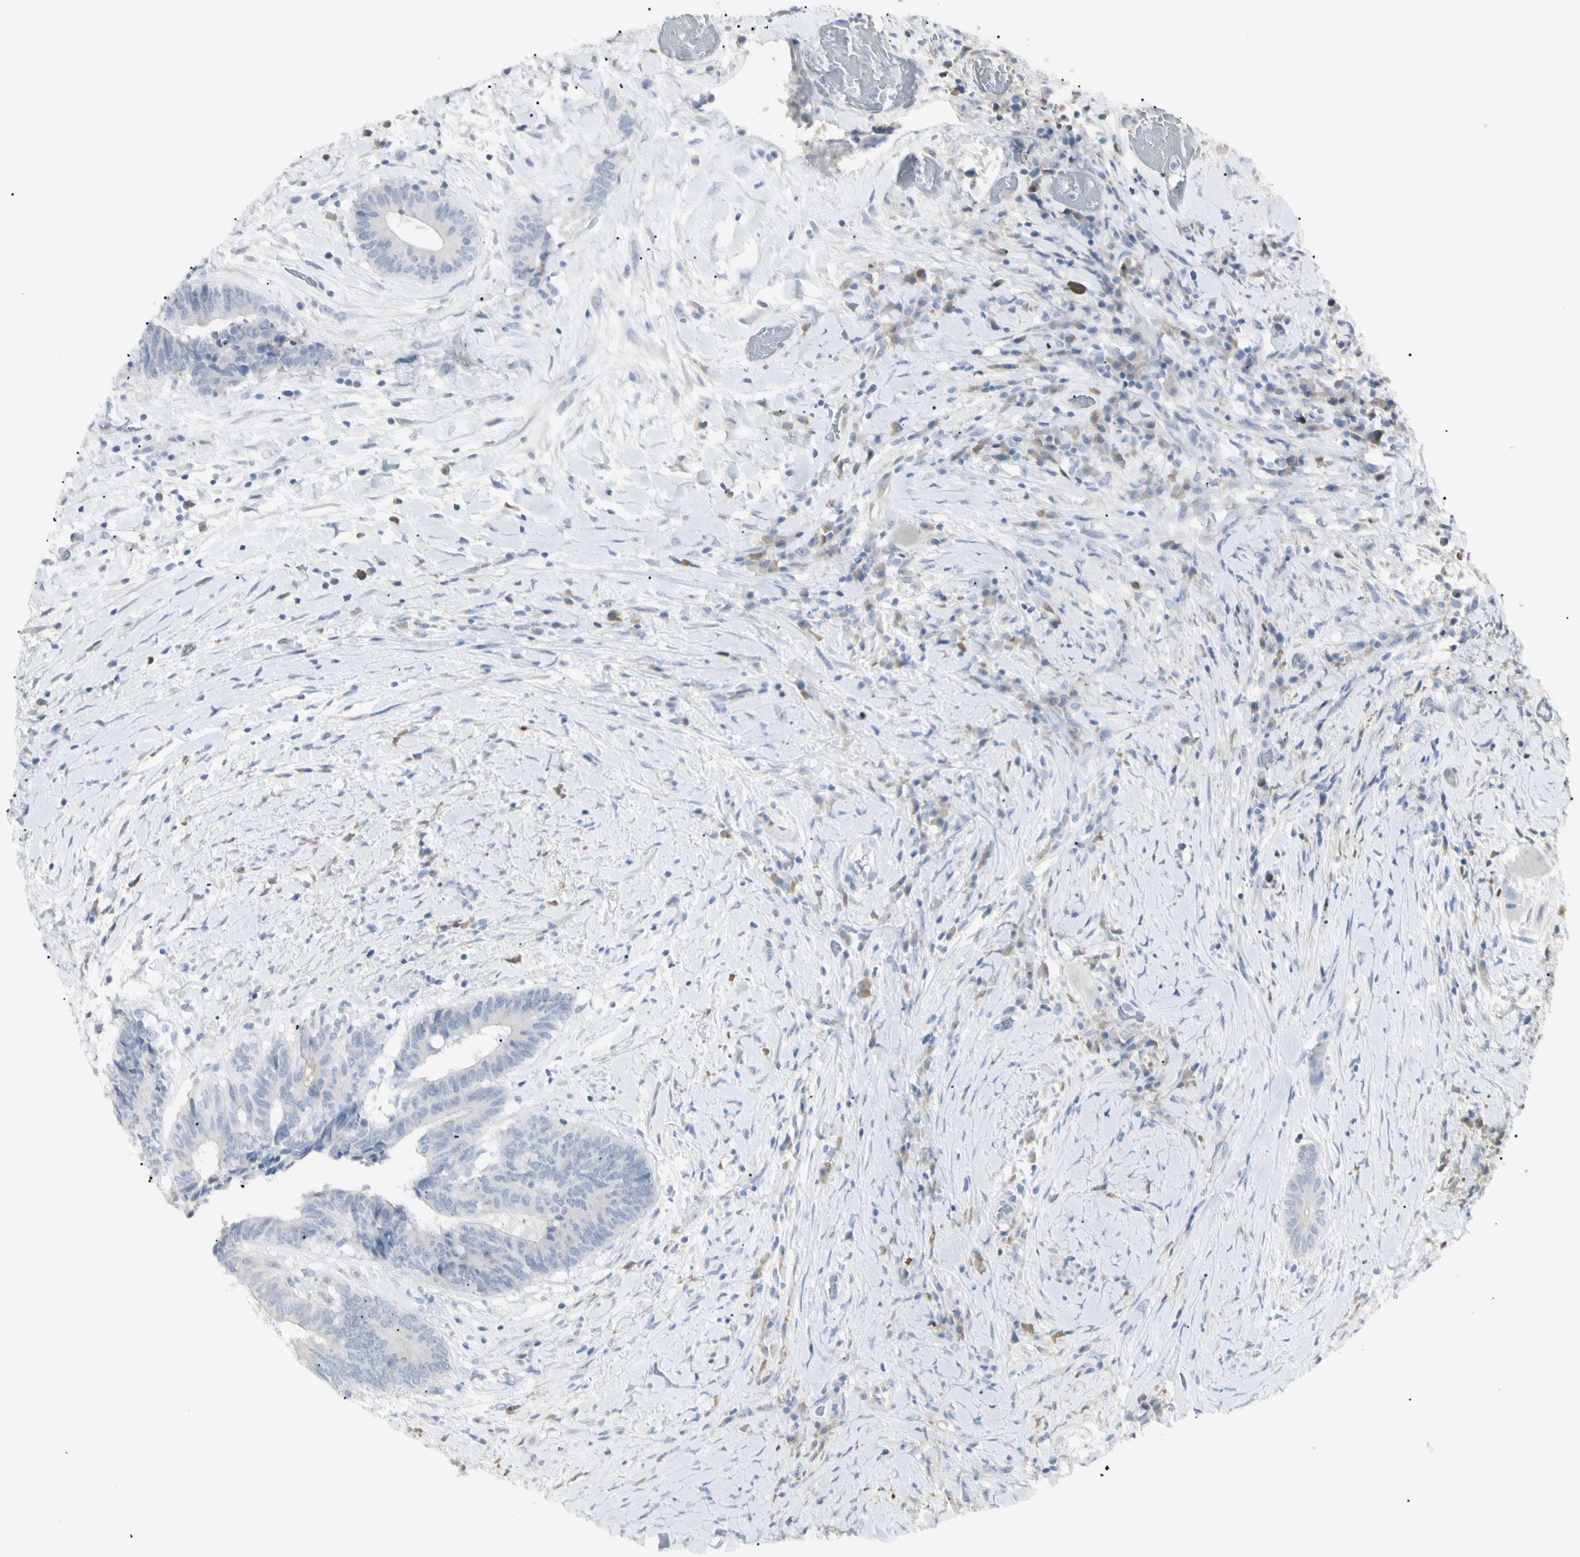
{"staining": {"intensity": "negative", "quantity": "none", "location": "none"}, "tissue": "colorectal cancer", "cell_type": "Tumor cells", "image_type": "cancer", "snomed": [{"axis": "morphology", "description": "Adenocarcinoma, NOS"}, {"axis": "topography", "description": "Rectum"}], "caption": "Protein analysis of colorectal cancer exhibits no significant staining in tumor cells.", "gene": "PIP", "patient": {"sex": "male", "age": 63}}